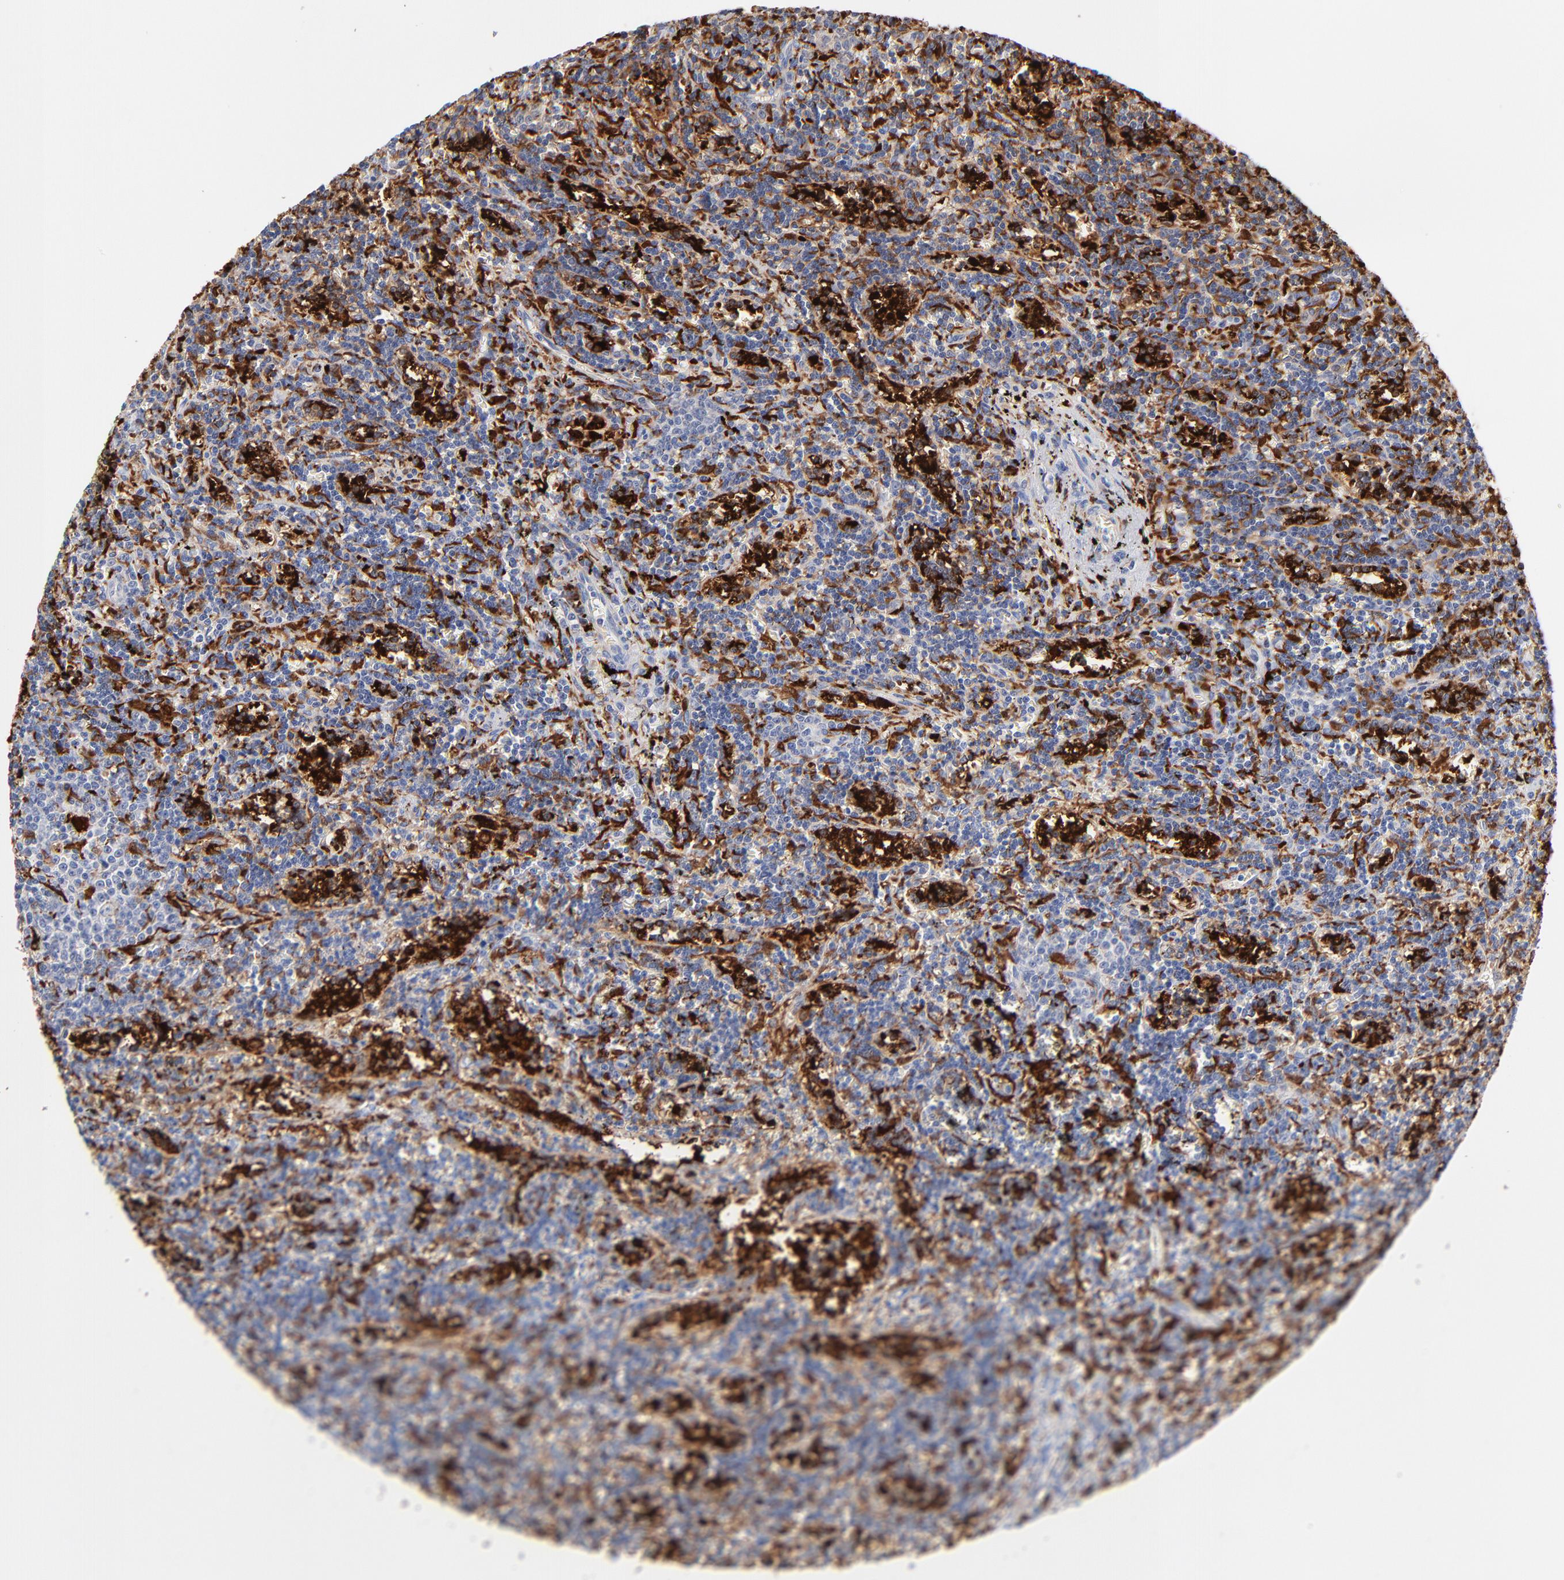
{"staining": {"intensity": "negative", "quantity": "none", "location": "none"}, "tissue": "lymphoma", "cell_type": "Tumor cells", "image_type": "cancer", "snomed": [{"axis": "morphology", "description": "Malignant lymphoma, non-Hodgkin's type, Low grade"}, {"axis": "topography", "description": "Spleen"}], "caption": "High magnification brightfield microscopy of lymphoma stained with DAB (3,3'-diaminobenzidine) (brown) and counterstained with hematoxylin (blue): tumor cells show no significant expression. (DAB immunohistochemistry, high magnification).", "gene": "IFIT2", "patient": {"sex": "male", "age": 60}}